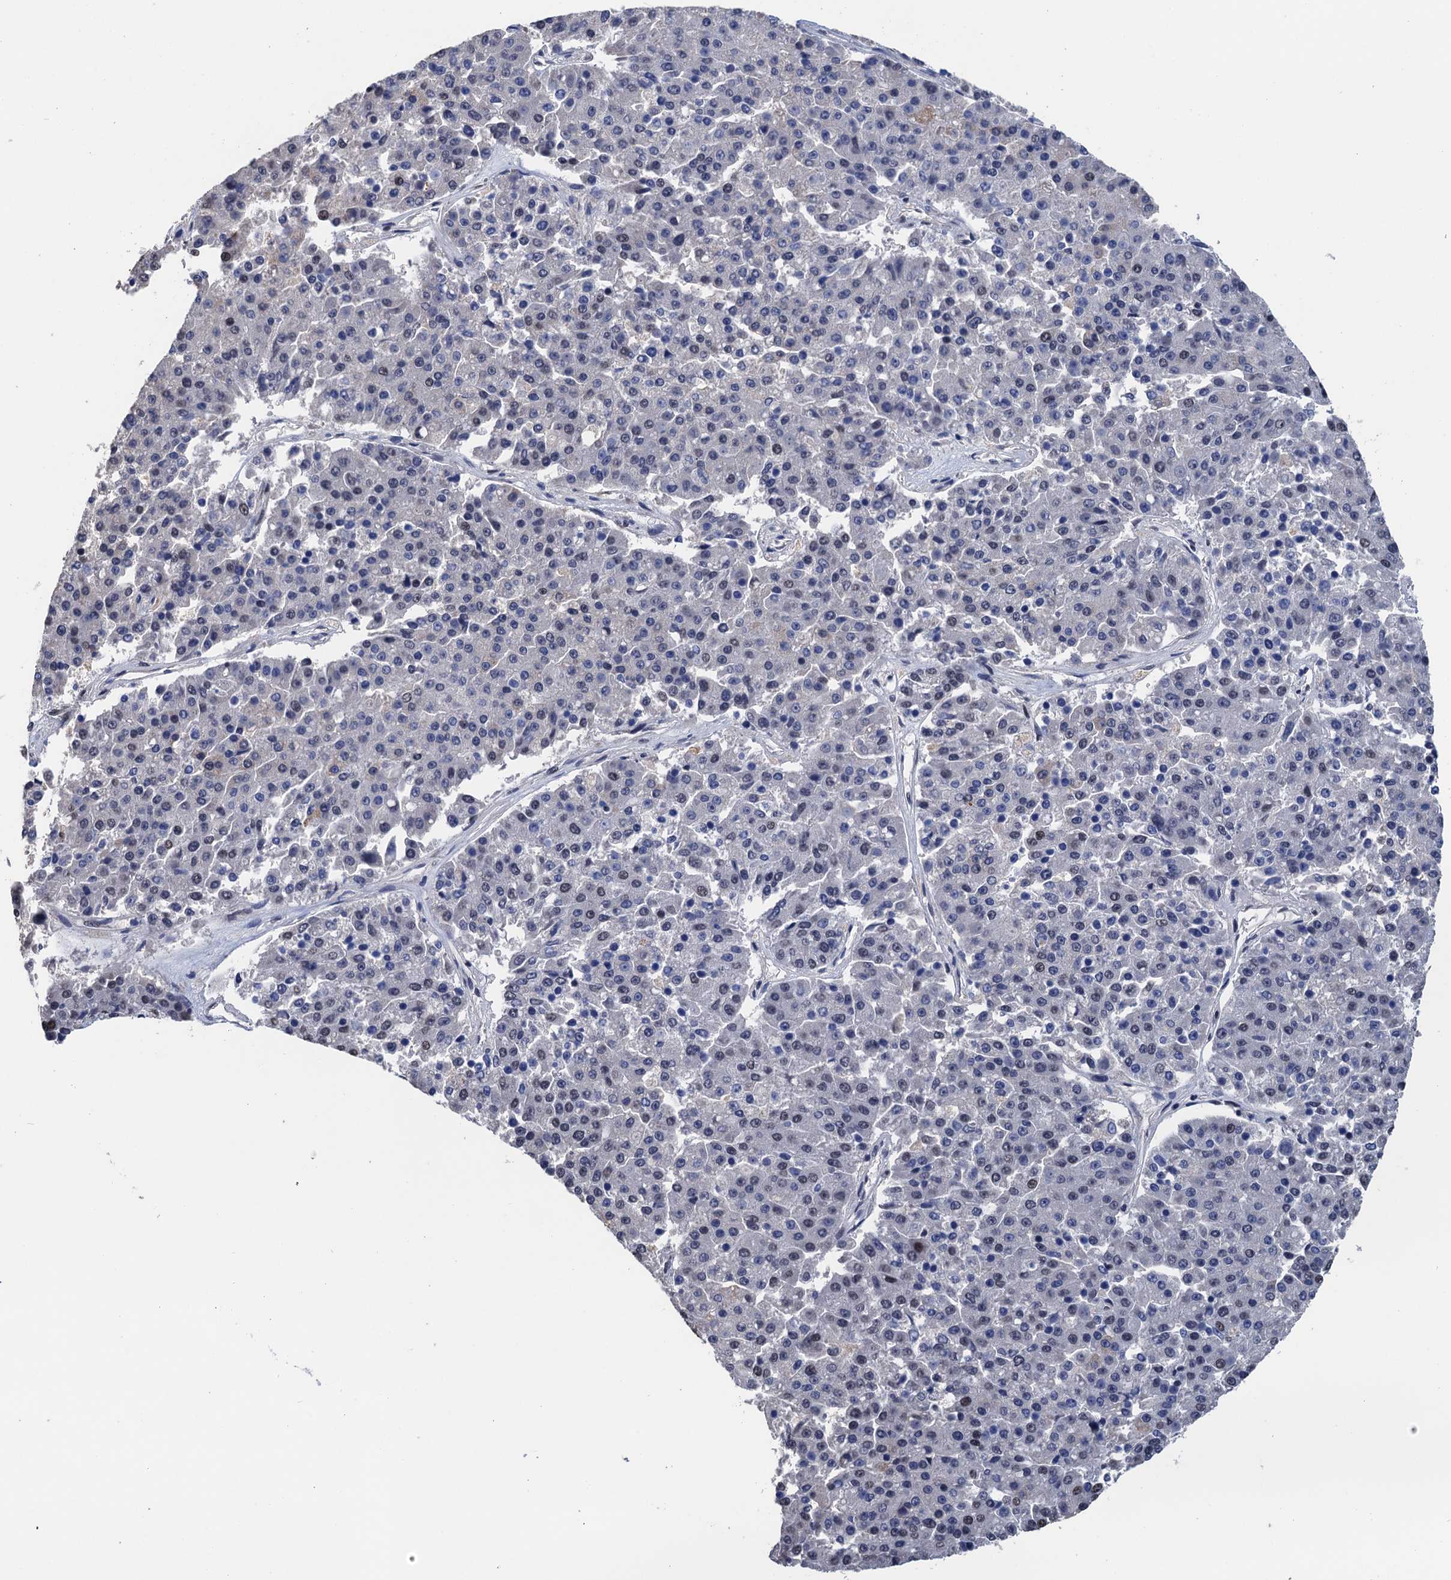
{"staining": {"intensity": "negative", "quantity": "none", "location": "none"}, "tissue": "pancreatic cancer", "cell_type": "Tumor cells", "image_type": "cancer", "snomed": [{"axis": "morphology", "description": "Adenocarcinoma, NOS"}, {"axis": "topography", "description": "Pancreas"}], "caption": "A photomicrograph of human adenocarcinoma (pancreatic) is negative for staining in tumor cells.", "gene": "ART5", "patient": {"sex": "male", "age": 50}}